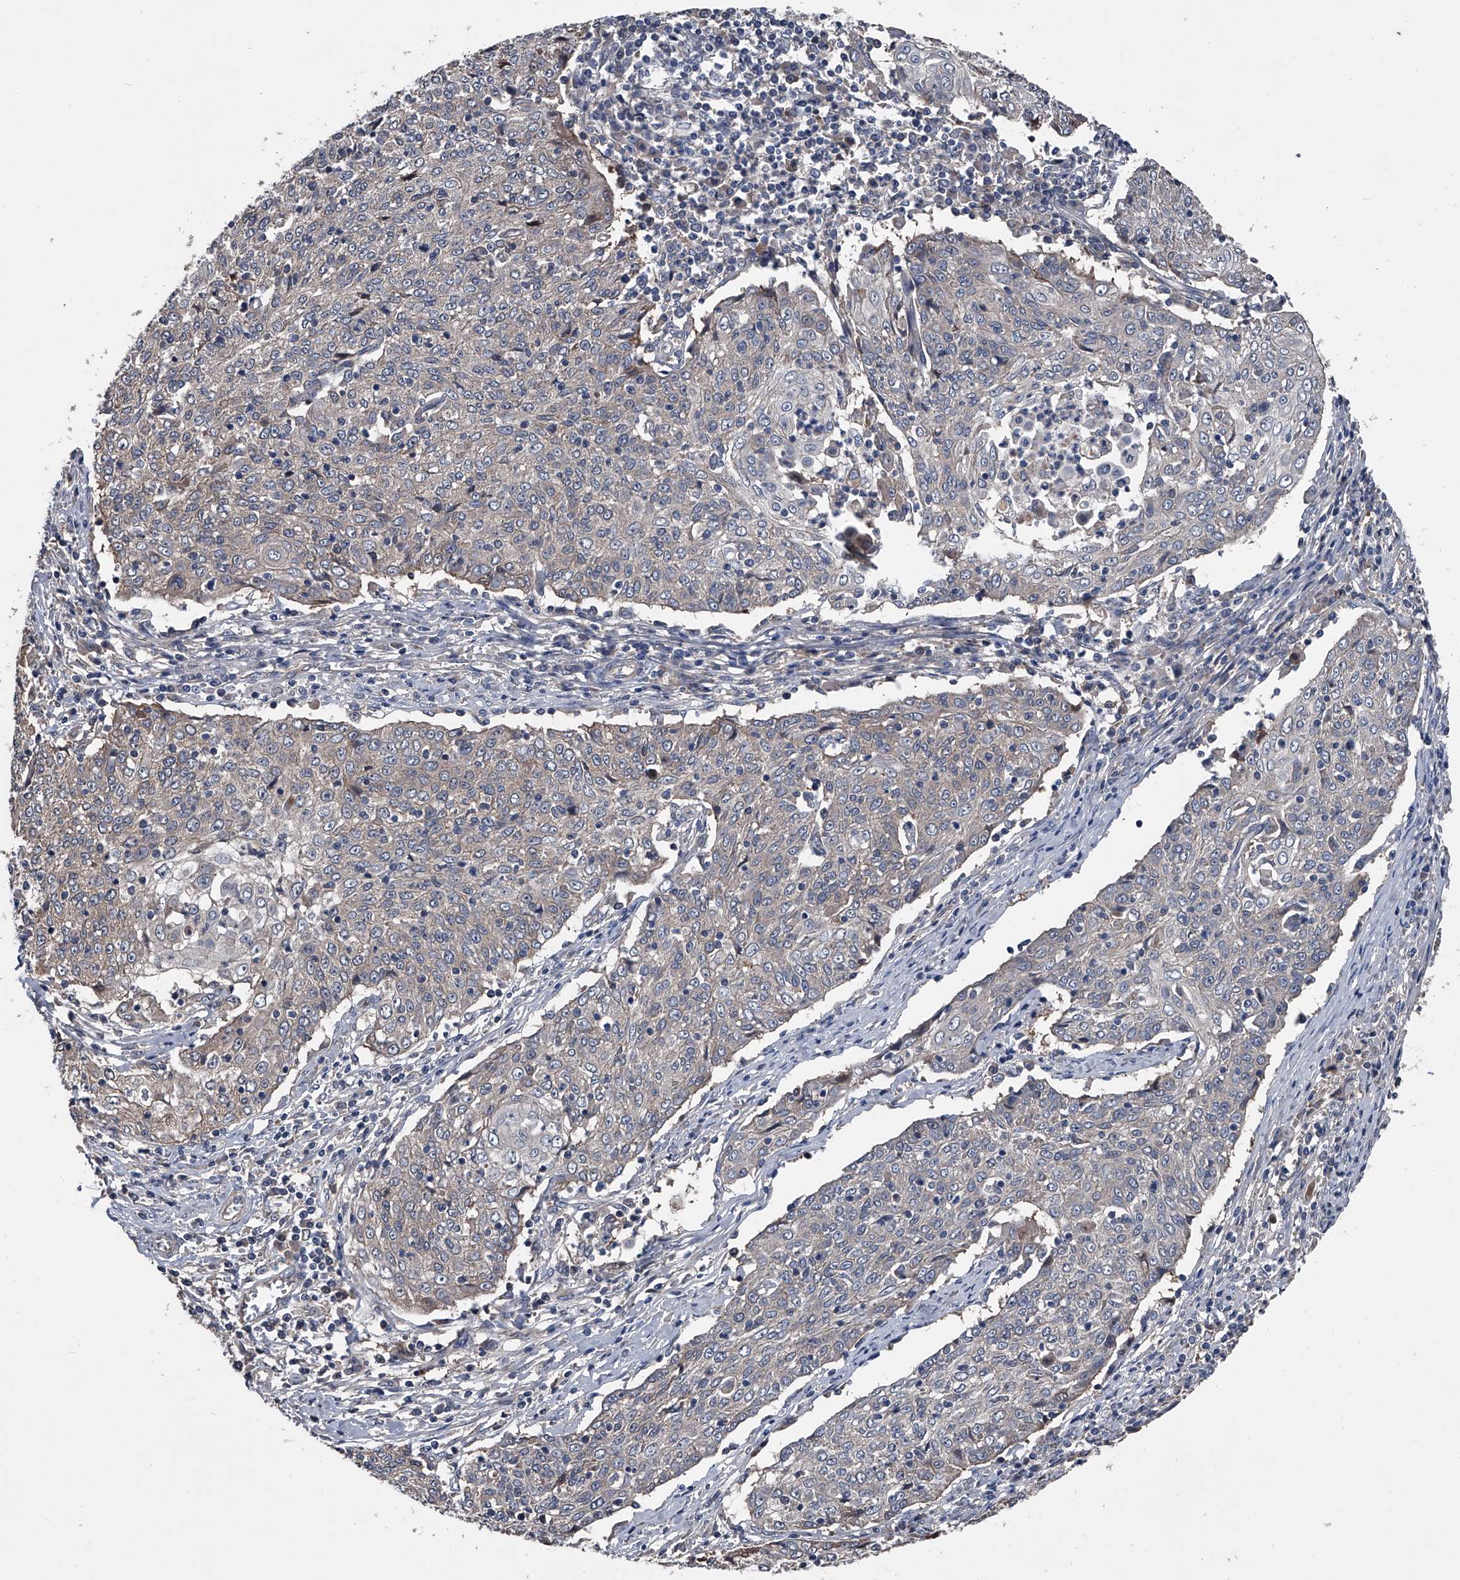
{"staining": {"intensity": "negative", "quantity": "none", "location": "none"}, "tissue": "cervical cancer", "cell_type": "Tumor cells", "image_type": "cancer", "snomed": [{"axis": "morphology", "description": "Squamous cell carcinoma, NOS"}, {"axis": "topography", "description": "Cervix"}], "caption": "Tumor cells show no significant protein staining in squamous cell carcinoma (cervical). Nuclei are stained in blue.", "gene": "KIF13A", "patient": {"sex": "female", "age": 48}}